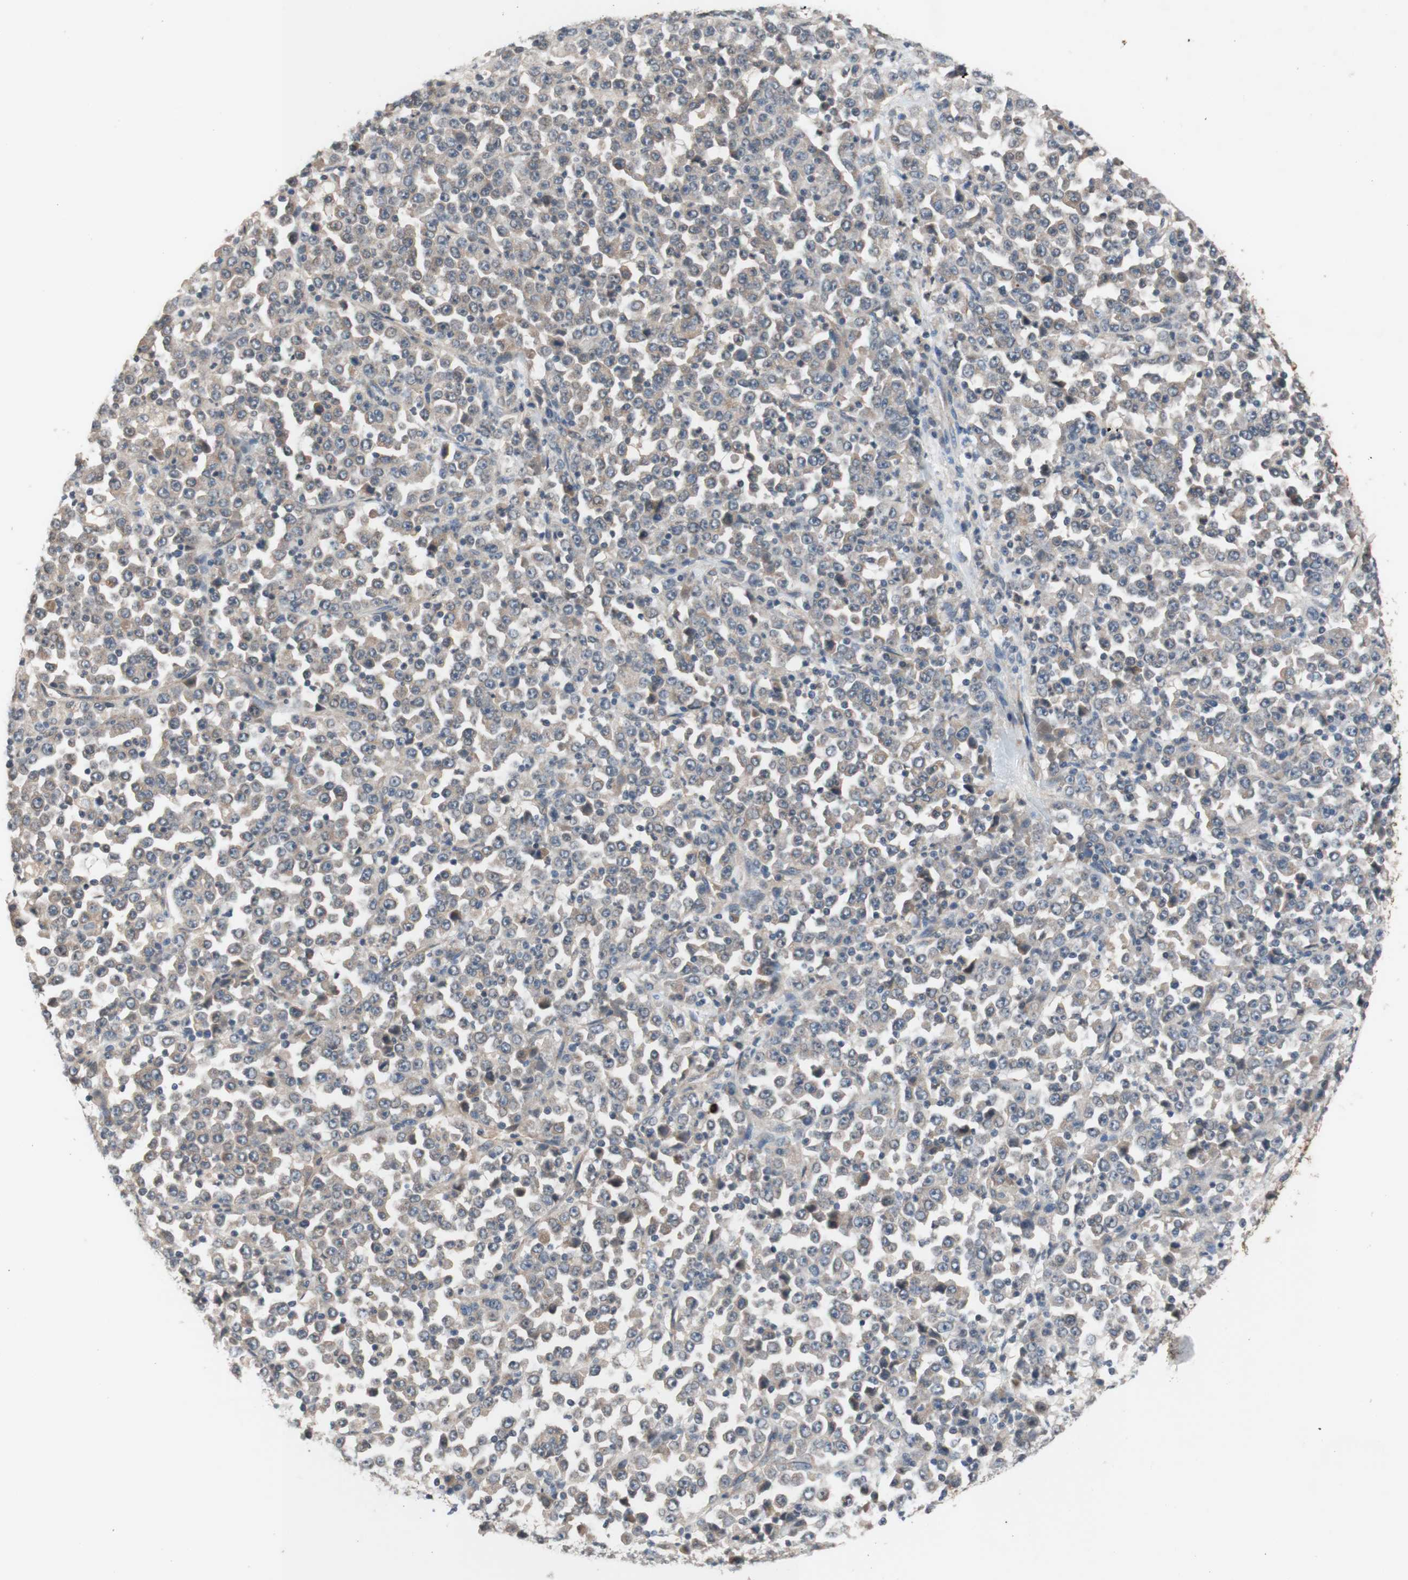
{"staining": {"intensity": "weak", "quantity": ">75%", "location": "cytoplasmic/membranous"}, "tissue": "stomach cancer", "cell_type": "Tumor cells", "image_type": "cancer", "snomed": [{"axis": "morphology", "description": "Normal tissue, NOS"}, {"axis": "morphology", "description": "Adenocarcinoma, NOS"}, {"axis": "topography", "description": "Stomach, upper"}, {"axis": "topography", "description": "Stomach"}], "caption": "Immunohistochemistry histopathology image of neoplastic tissue: stomach adenocarcinoma stained using IHC exhibits low levels of weak protein expression localized specifically in the cytoplasmic/membranous of tumor cells, appearing as a cytoplasmic/membranous brown color.", "gene": "CD55", "patient": {"sex": "male", "age": 59}}